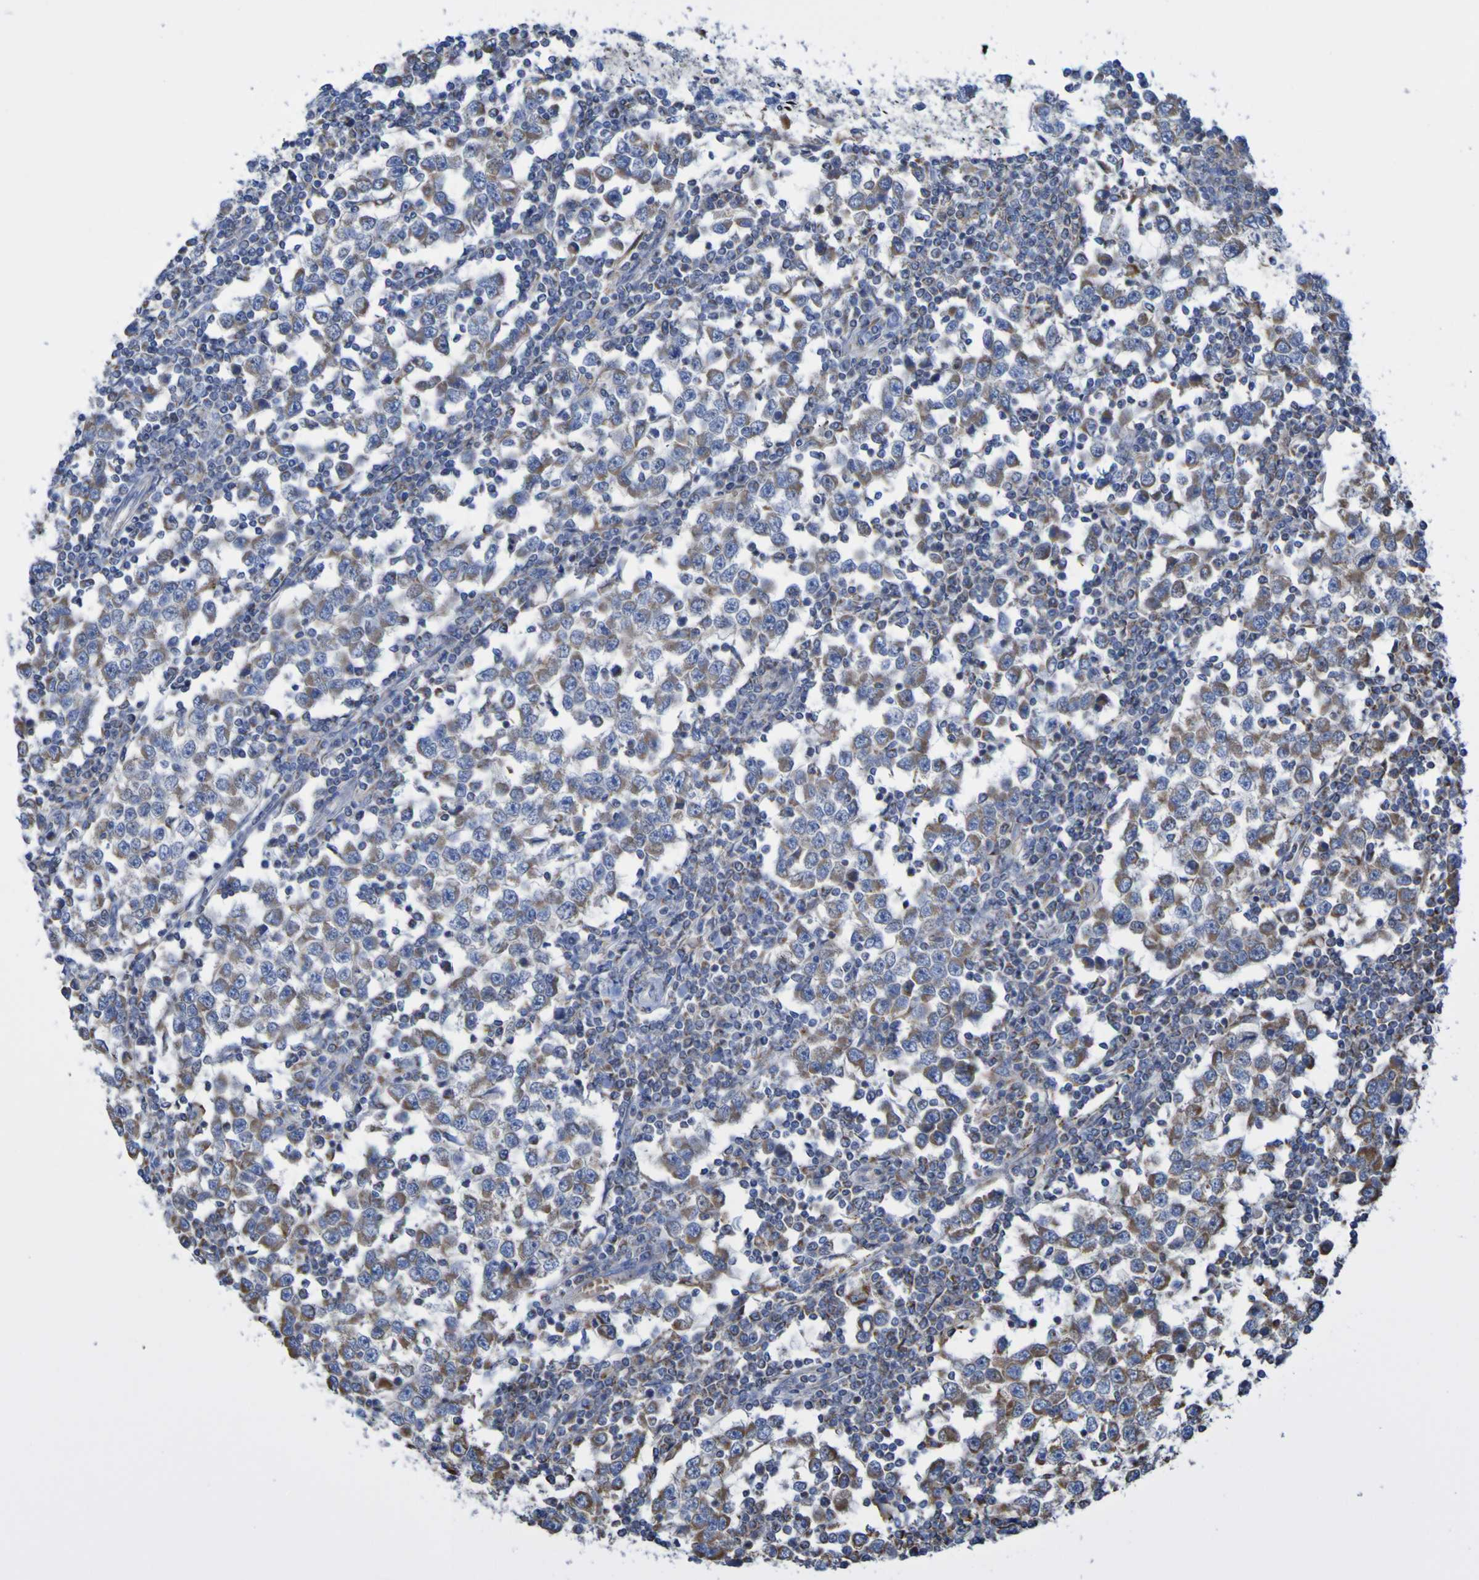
{"staining": {"intensity": "weak", "quantity": ">75%", "location": "cytoplasmic/membranous"}, "tissue": "testis cancer", "cell_type": "Tumor cells", "image_type": "cancer", "snomed": [{"axis": "morphology", "description": "Seminoma, NOS"}, {"axis": "topography", "description": "Testis"}], "caption": "Weak cytoplasmic/membranous expression is appreciated in approximately >75% of tumor cells in testis seminoma. The staining was performed using DAB (3,3'-diaminobenzidine), with brown indicating positive protein expression. Nuclei are stained blue with hematoxylin.", "gene": "CNTN2", "patient": {"sex": "male", "age": 65}}